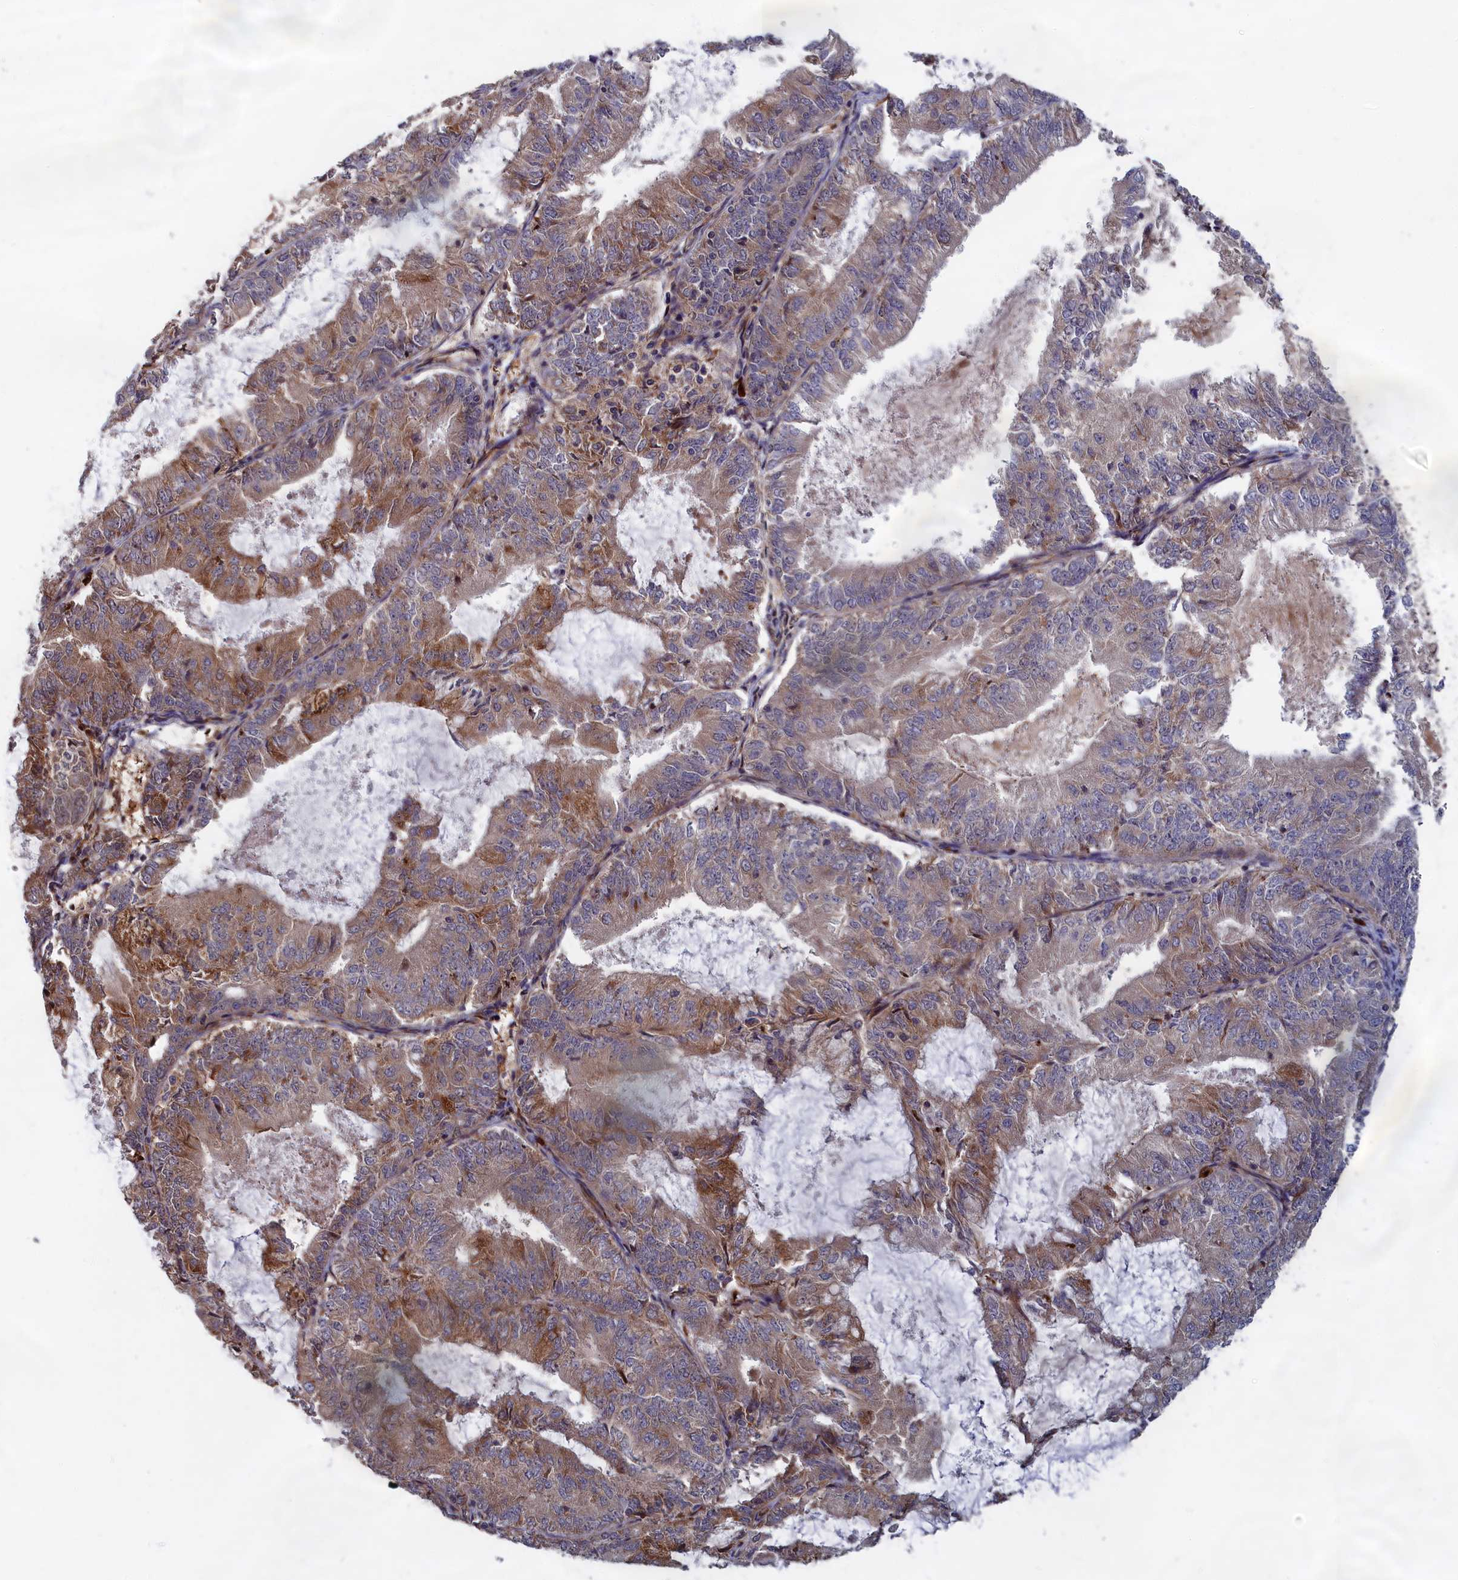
{"staining": {"intensity": "moderate", "quantity": "25%-75%", "location": "cytoplasmic/membranous"}, "tissue": "endometrial cancer", "cell_type": "Tumor cells", "image_type": "cancer", "snomed": [{"axis": "morphology", "description": "Adenocarcinoma, NOS"}, {"axis": "topography", "description": "Endometrium"}], "caption": "Endometrial cancer (adenocarcinoma) tissue shows moderate cytoplasmic/membranous positivity in about 25%-75% of tumor cells", "gene": "TRAPPC2L", "patient": {"sex": "female", "age": 57}}